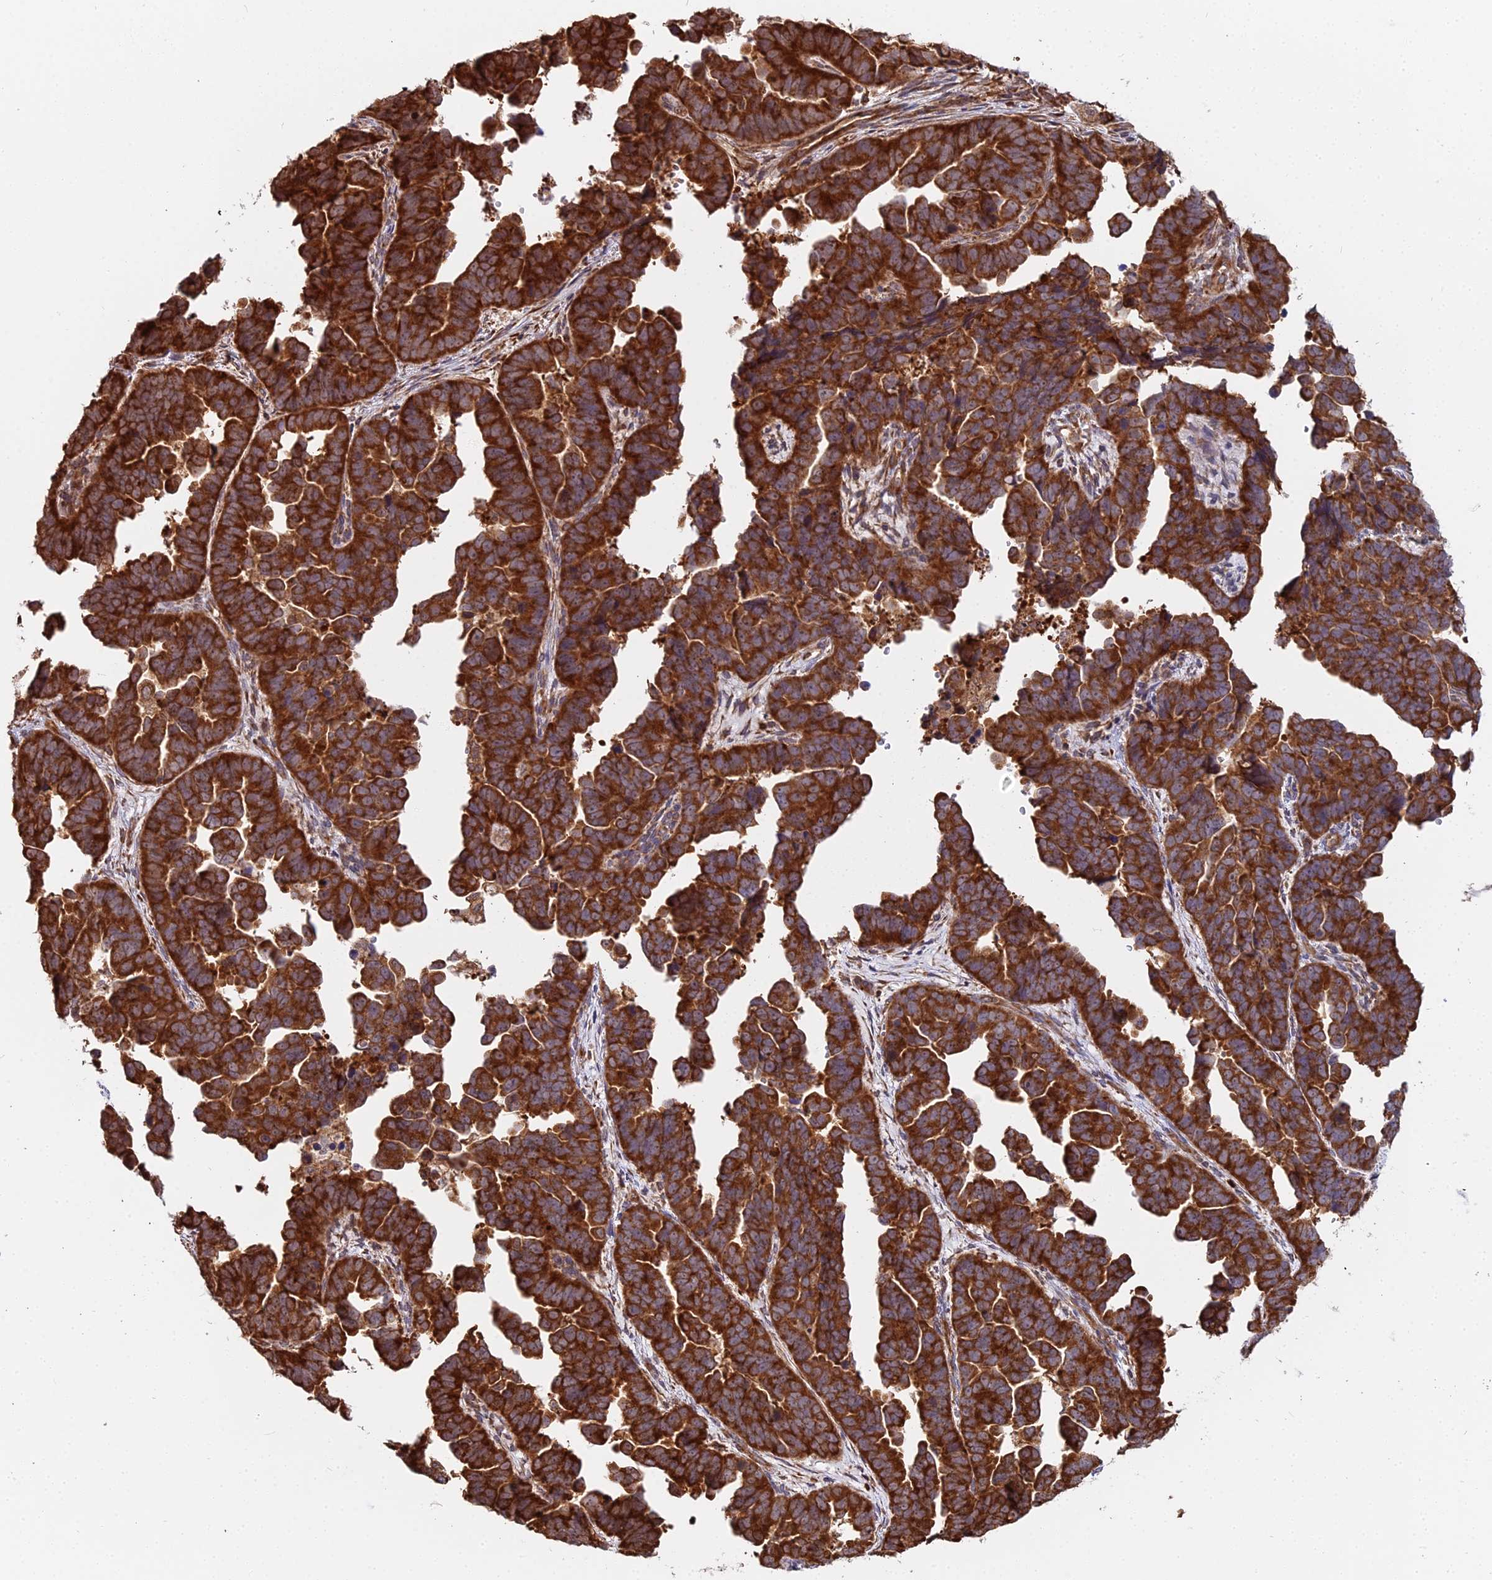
{"staining": {"intensity": "strong", "quantity": ">75%", "location": "cytoplasmic/membranous"}, "tissue": "endometrial cancer", "cell_type": "Tumor cells", "image_type": "cancer", "snomed": [{"axis": "morphology", "description": "Adenocarcinoma, NOS"}, {"axis": "topography", "description": "Endometrium"}], "caption": "IHC photomicrograph of neoplastic tissue: endometrial adenocarcinoma stained using immunohistochemistry (IHC) demonstrates high levels of strong protein expression localized specifically in the cytoplasmic/membranous of tumor cells, appearing as a cytoplasmic/membranous brown color.", "gene": "RPL26", "patient": {"sex": "female", "age": 75}}